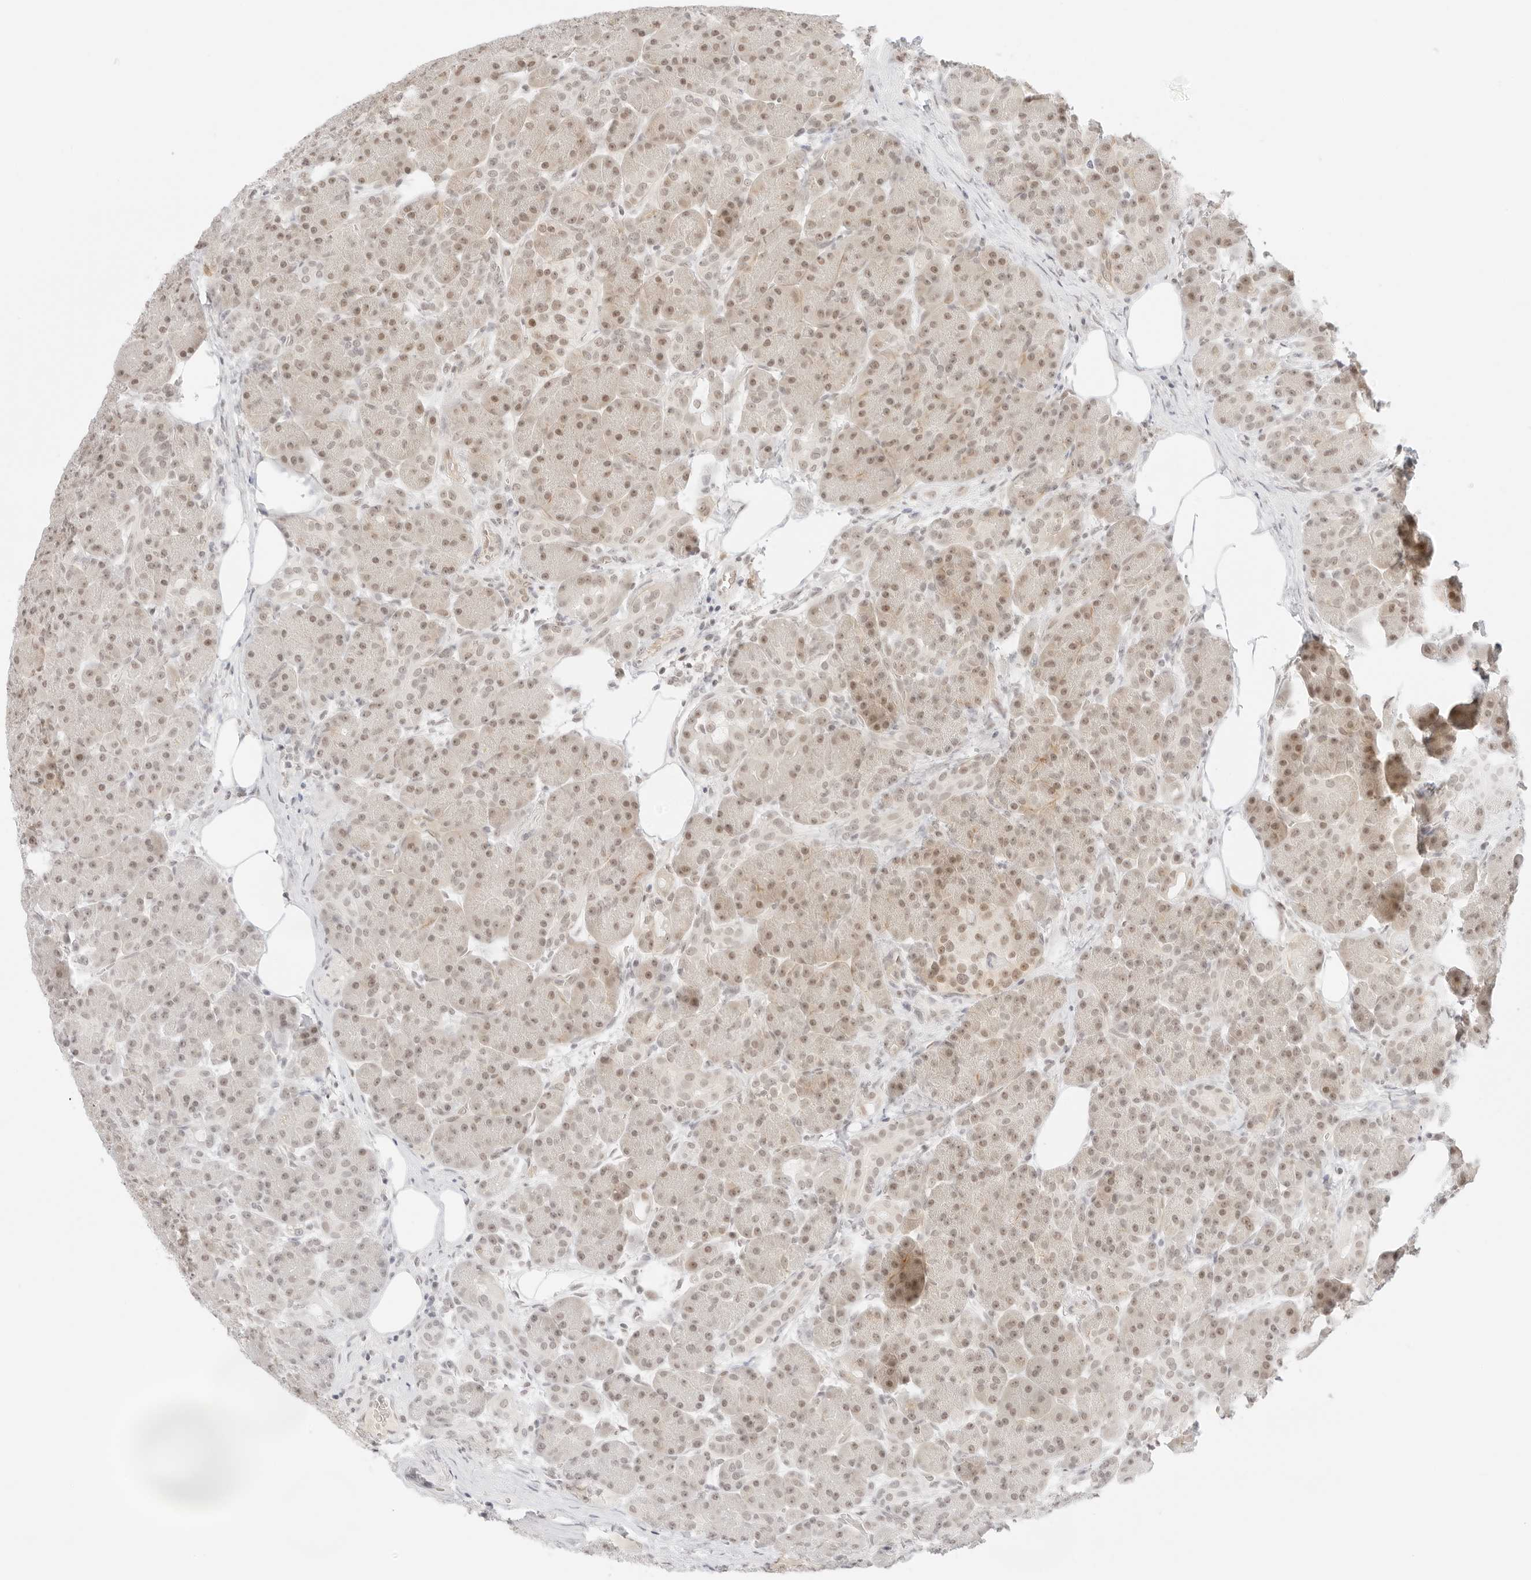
{"staining": {"intensity": "weak", "quantity": "25%-75%", "location": "nuclear"}, "tissue": "pancreas", "cell_type": "Exocrine glandular cells", "image_type": "normal", "snomed": [{"axis": "morphology", "description": "Normal tissue, NOS"}, {"axis": "topography", "description": "Pancreas"}], "caption": "This micrograph shows IHC staining of unremarkable pancreas, with low weak nuclear staining in about 25%-75% of exocrine glandular cells.", "gene": "ITGA6", "patient": {"sex": "male", "age": 63}}